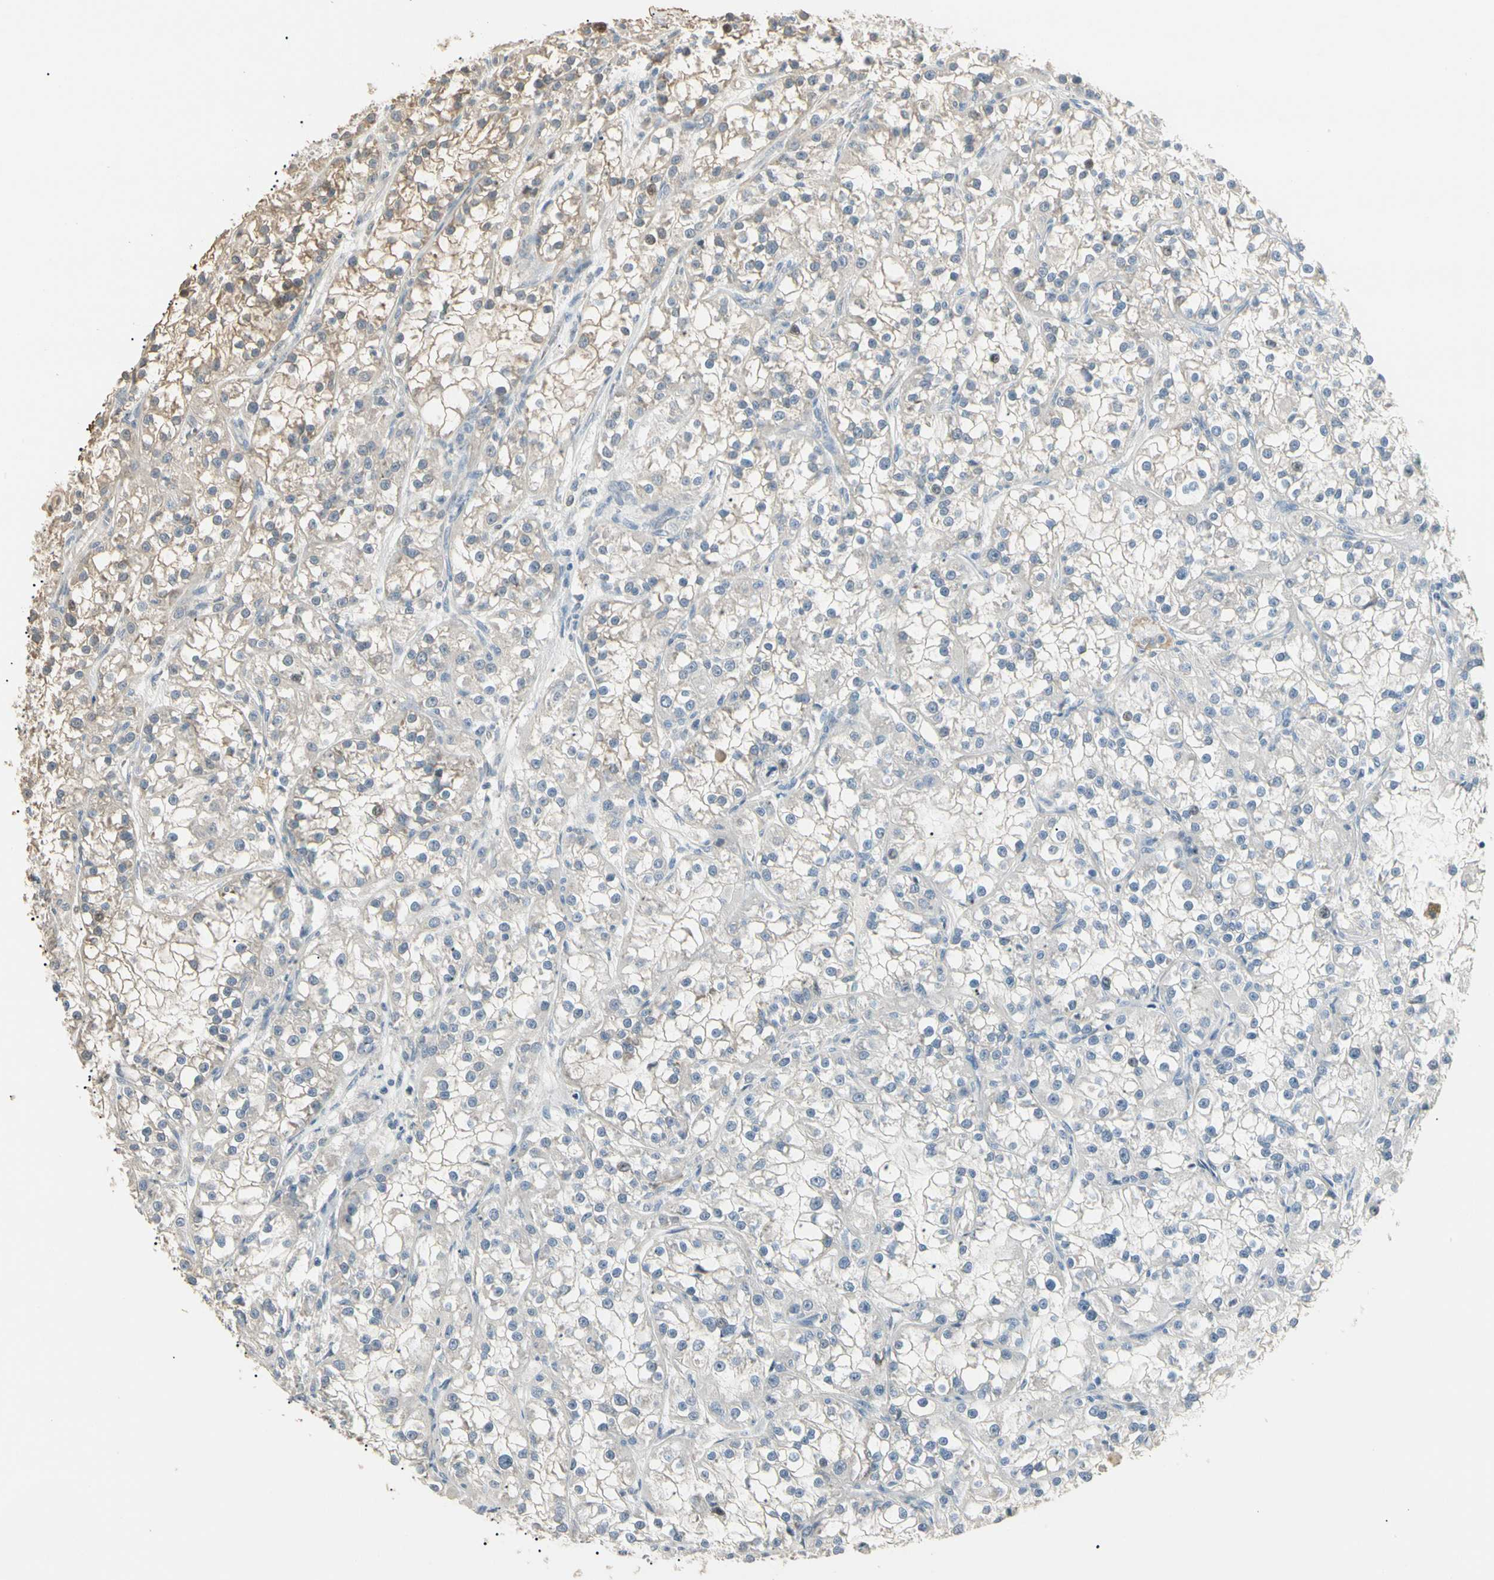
{"staining": {"intensity": "weak", "quantity": "<25%", "location": "cytoplasmic/membranous"}, "tissue": "renal cancer", "cell_type": "Tumor cells", "image_type": "cancer", "snomed": [{"axis": "morphology", "description": "Adenocarcinoma, NOS"}, {"axis": "topography", "description": "Kidney"}], "caption": "There is no significant expression in tumor cells of renal cancer.", "gene": "GNE", "patient": {"sex": "female", "age": 52}}